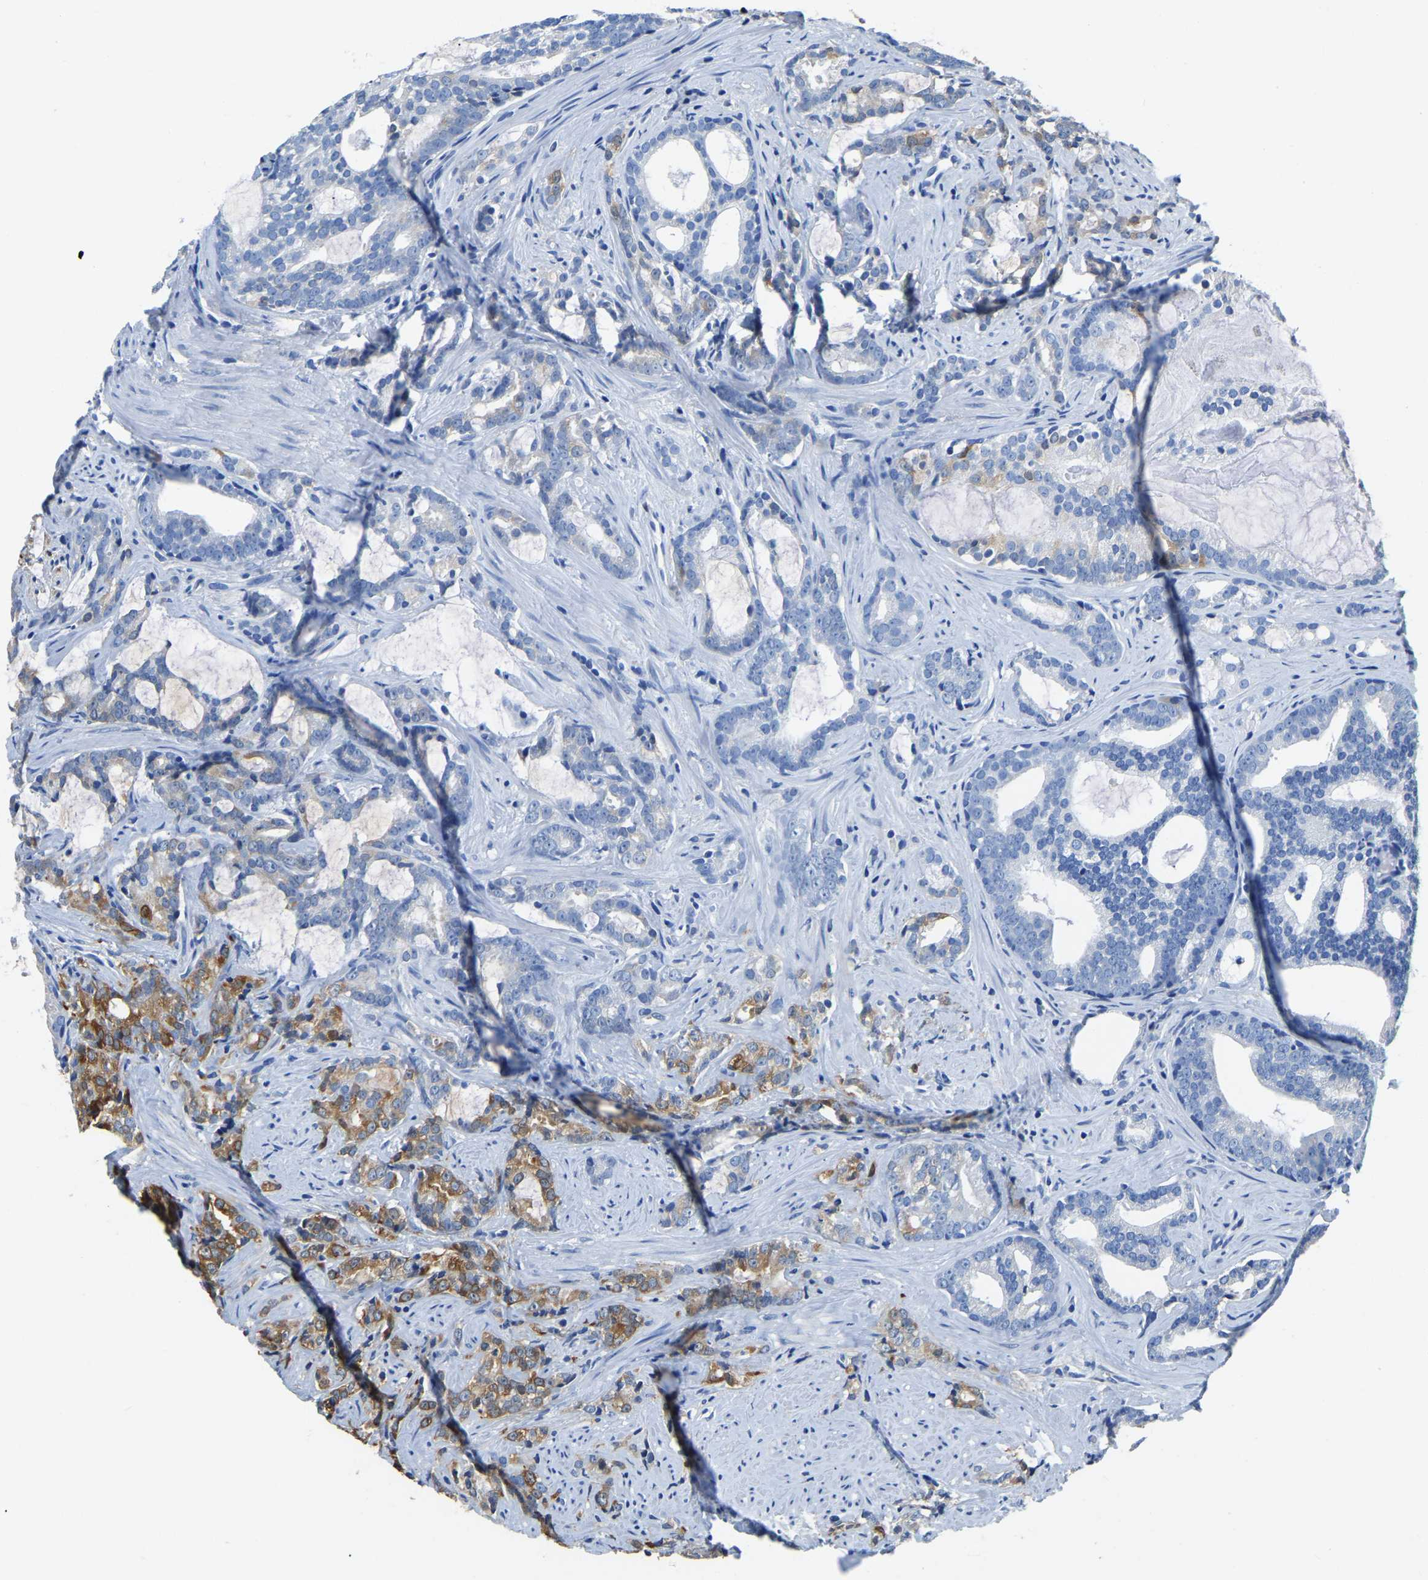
{"staining": {"intensity": "moderate", "quantity": ">75%", "location": "cytoplasmic/membranous"}, "tissue": "prostate cancer", "cell_type": "Tumor cells", "image_type": "cancer", "snomed": [{"axis": "morphology", "description": "Adenocarcinoma, Low grade"}, {"axis": "topography", "description": "Prostate"}], "caption": "Prostate cancer tissue reveals moderate cytoplasmic/membranous staining in approximately >75% of tumor cells (IHC, brightfield microscopy, high magnification).", "gene": "ZDHHC13", "patient": {"sex": "male", "age": 58}}